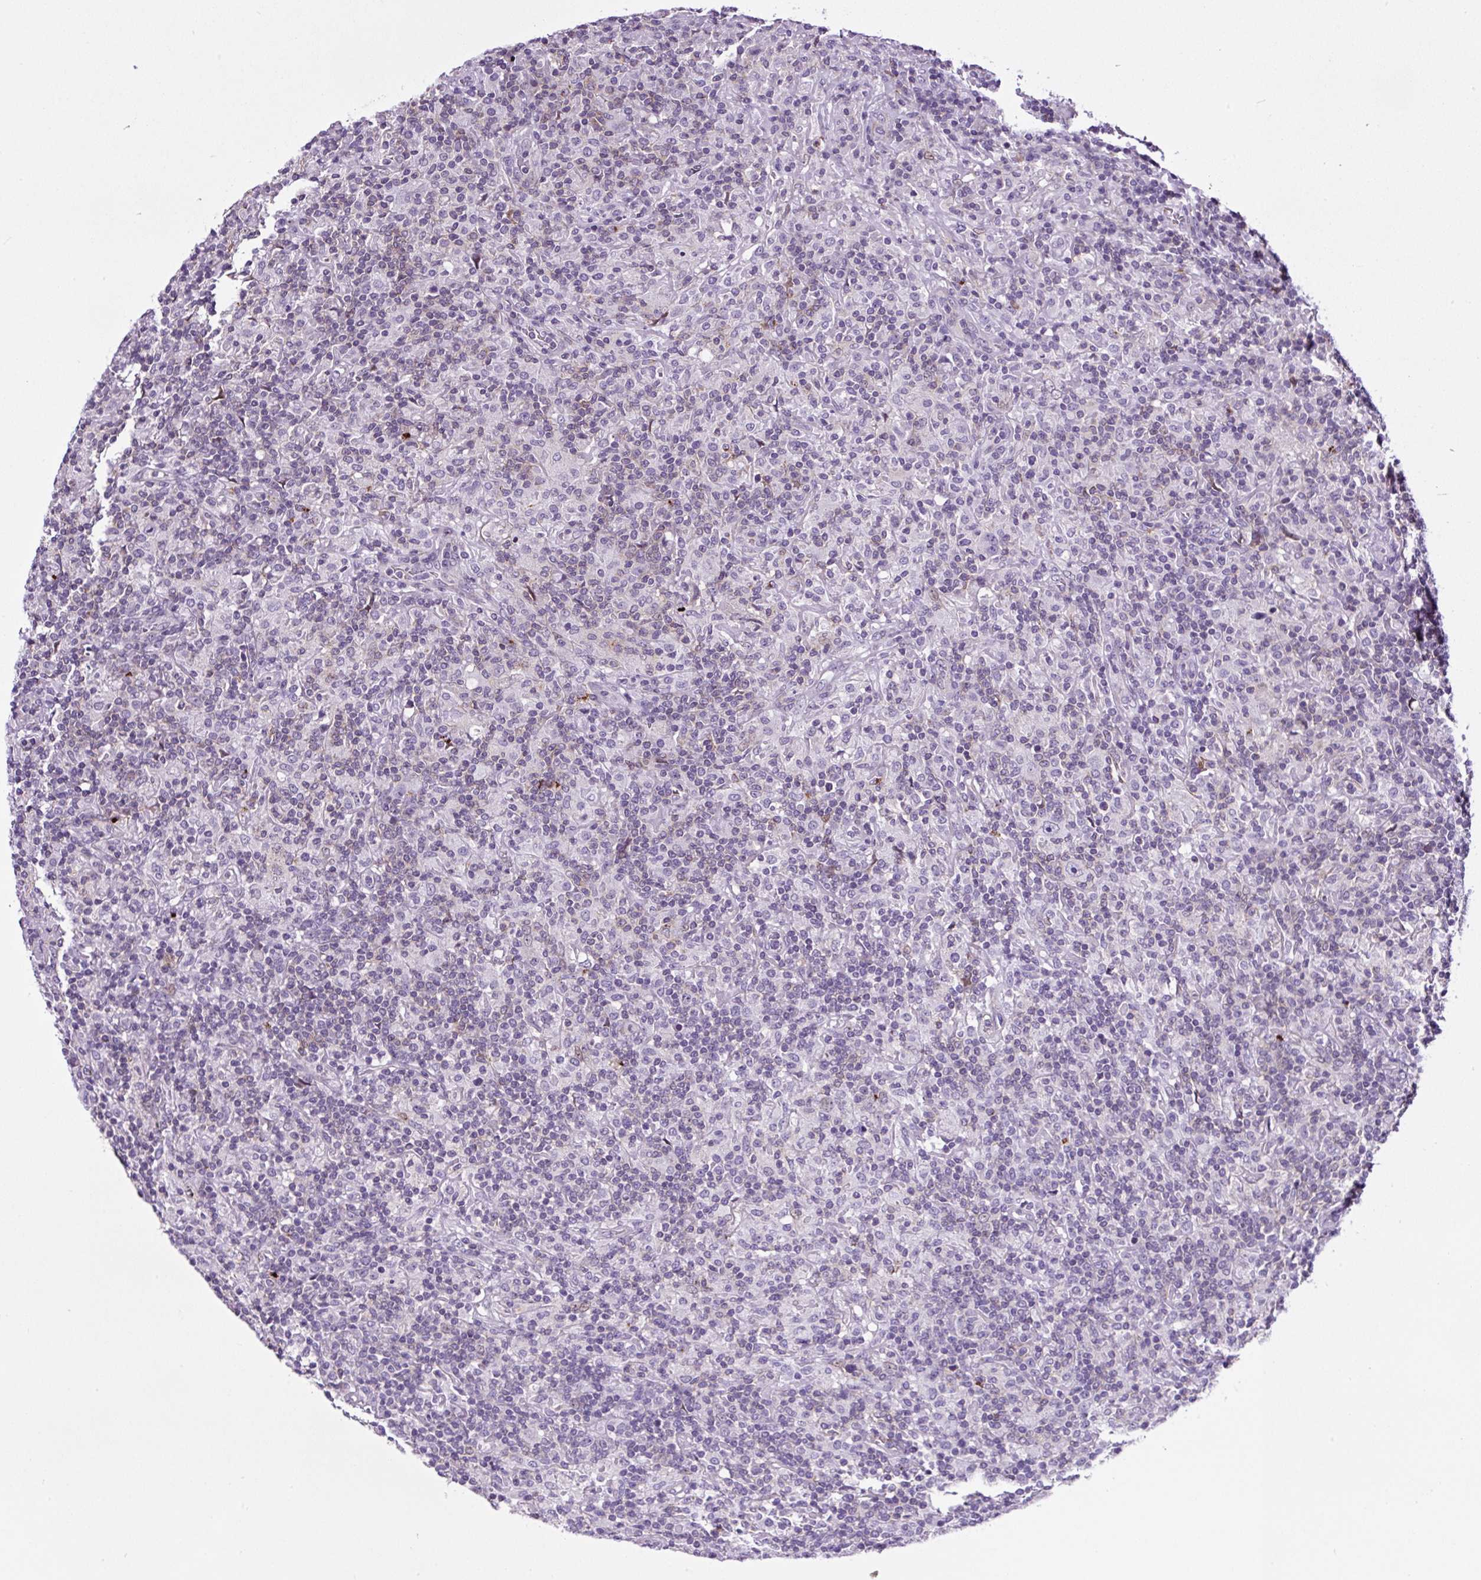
{"staining": {"intensity": "negative", "quantity": "none", "location": "none"}, "tissue": "lymphoma", "cell_type": "Tumor cells", "image_type": "cancer", "snomed": [{"axis": "morphology", "description": "Hodgkin's disease, NOS"}, {"axis": "topography", "description": "Lymph node"}], "caption": "Protein analysis of lymphoma shows no significant staining in tumor cells.", "gene": "TAFA3", "patient": {"sex": "male", "age": 70}}